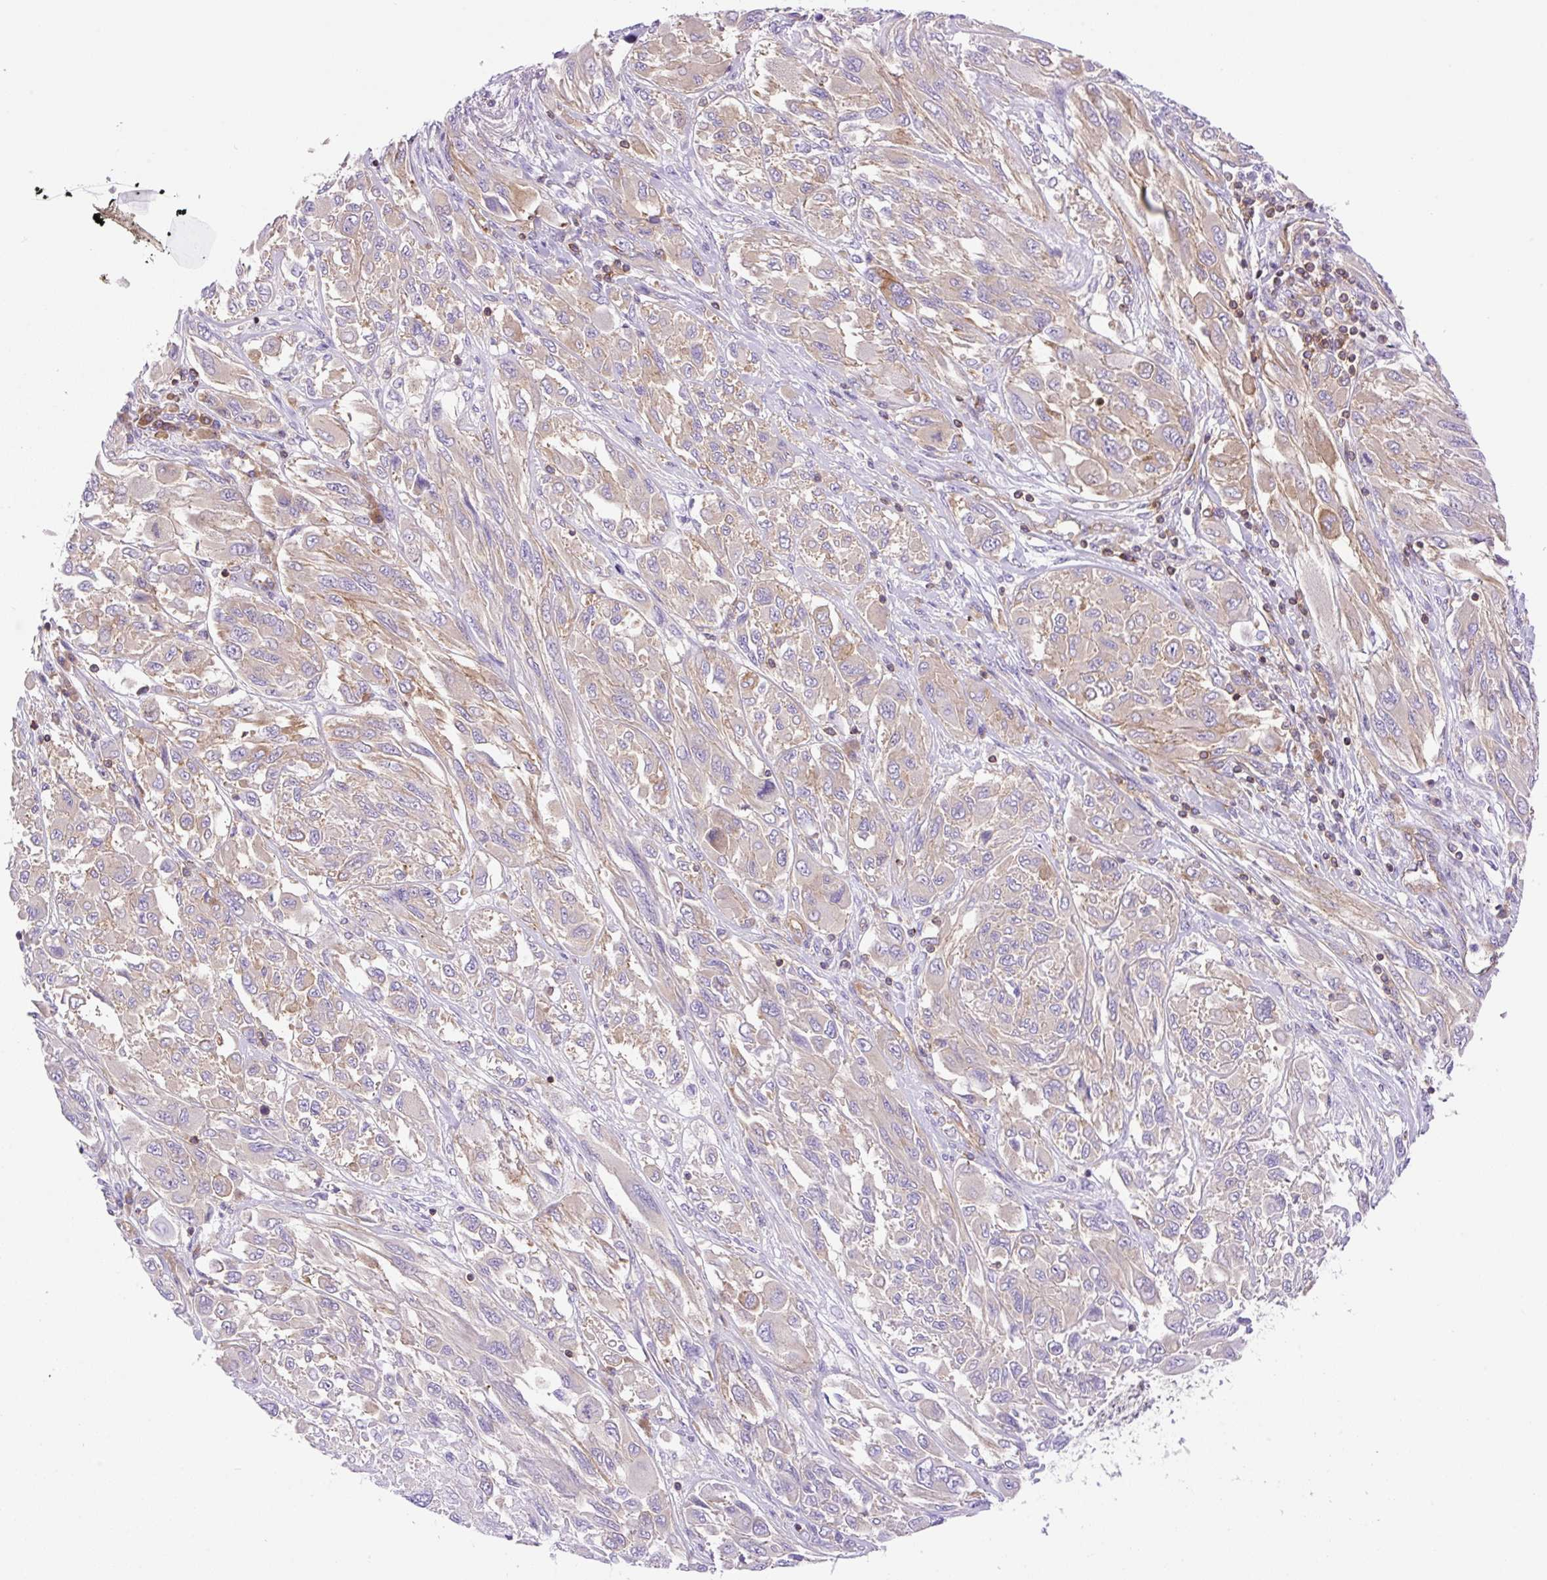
{"staining": {"intensity": "weak", "quantity": "<25%", "location": "cytoplasmic/membranous"}, "tissue": "melanoma", "cell_type": "Tumor cells", "image_type": "cancer", "snomed": [{"axis": "morphology", "description": "Malignant melanoma, NOS"}, {"axis": "topography", "description": "Skin"}], "caption": "A high-resolution photomicrograph shows IHC staining of melanoma, which reveals no significant expression in tumor cells.", "gene": "DNM2", "patient": {"sex": "female", "age": 91}}